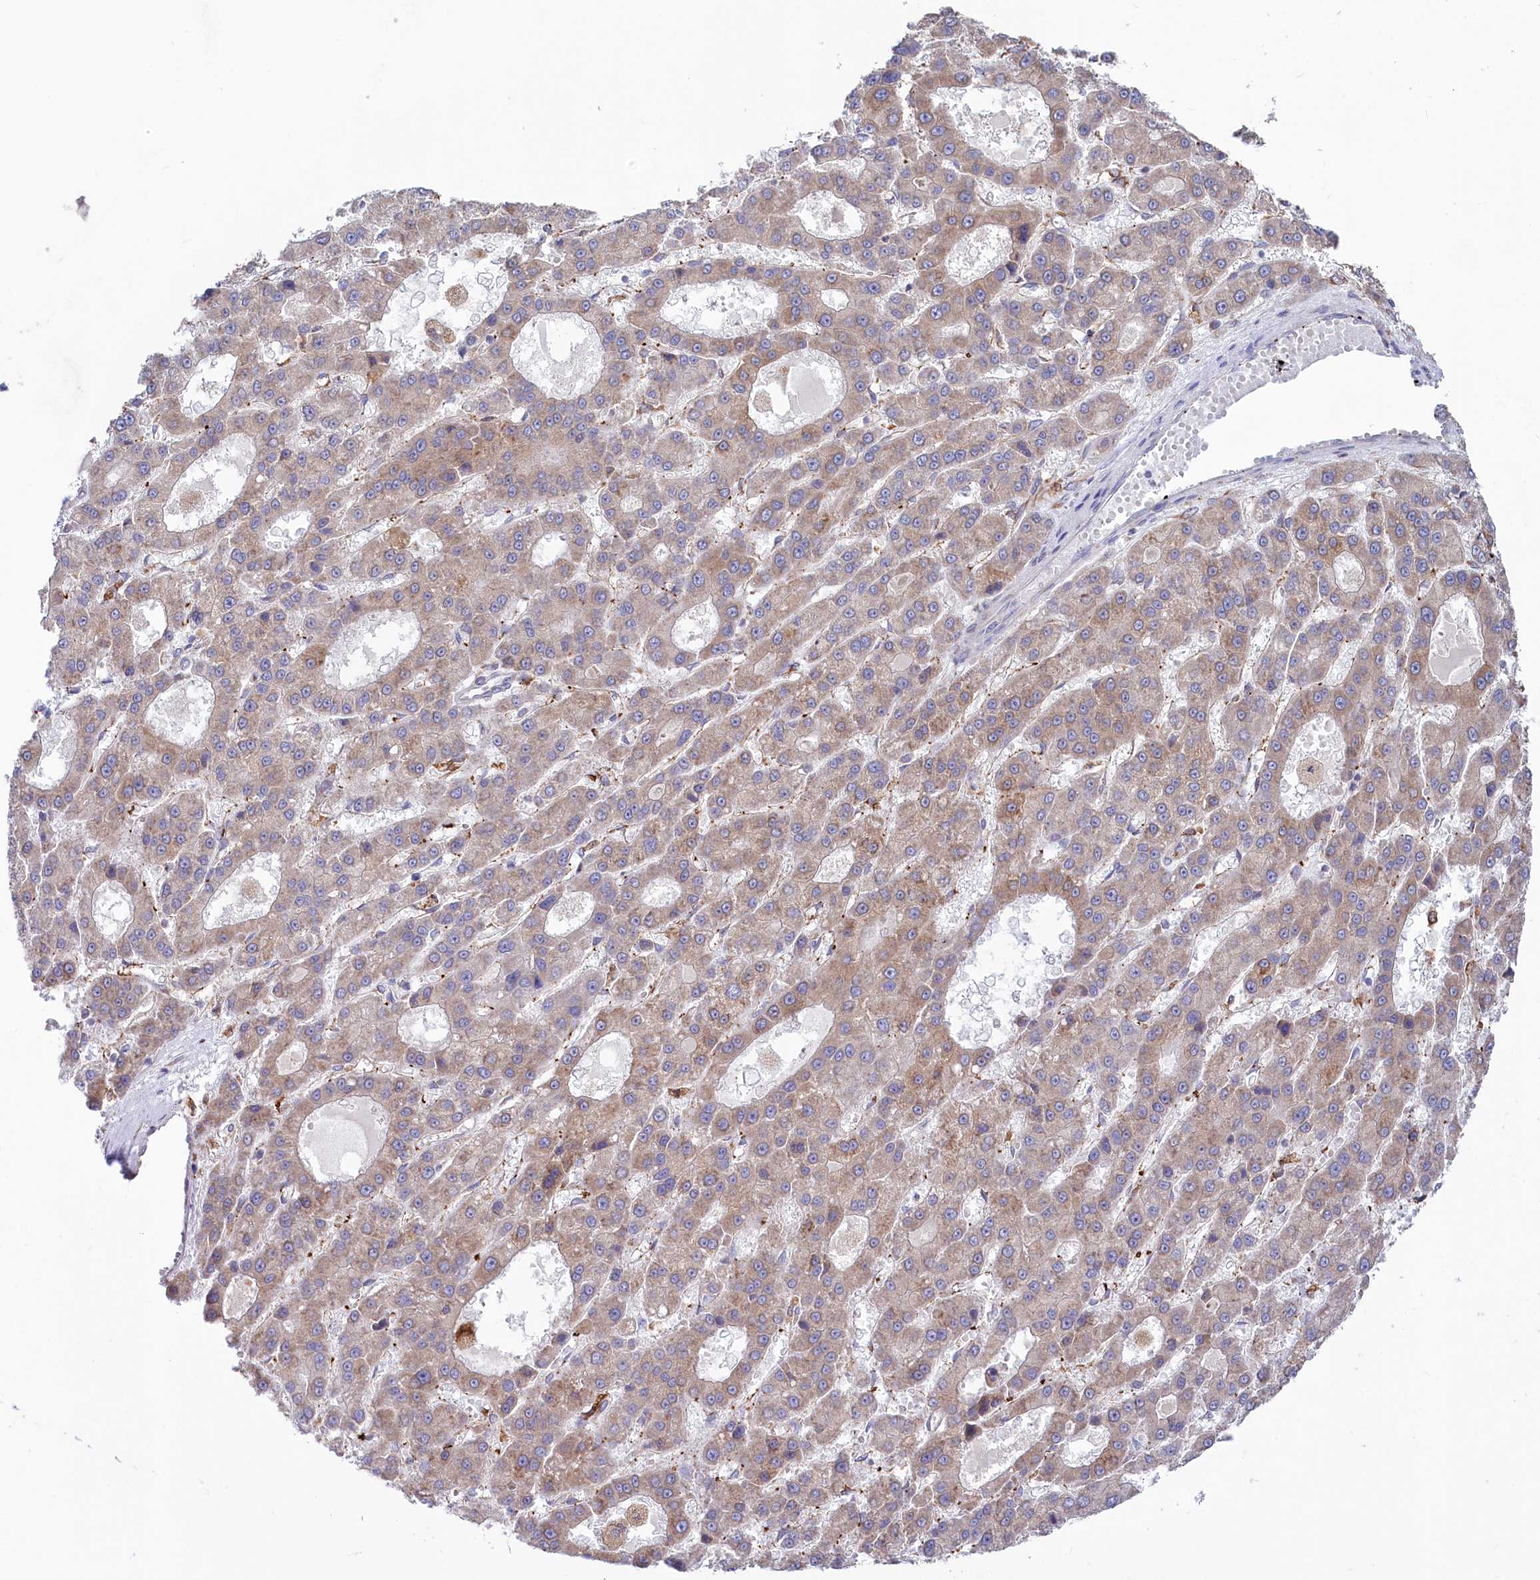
{"staining": {"intensity": "weak", "quantity": ">75%", "location": "cytoplasmic/membranous"}, "tissue": "liver cancer", "cell_type": "Tumor cells", "image_type": "cancer", "snomed": [{"axis": "morphology", "description": "Carcinoma, Hepatocellular, NOS"}, {"axis": "topography", "description": "Liver"}], "caption": "This histopathology image exhibits immunohistochemistry (IHC) staining of liver cancer (hepatocellular carcinoma), with low weak cytoplasmic/membranous expression in approximately >75% of tumor cells.", "gene": "CHID1", "patient": {"sex": "male", "age": 70}}